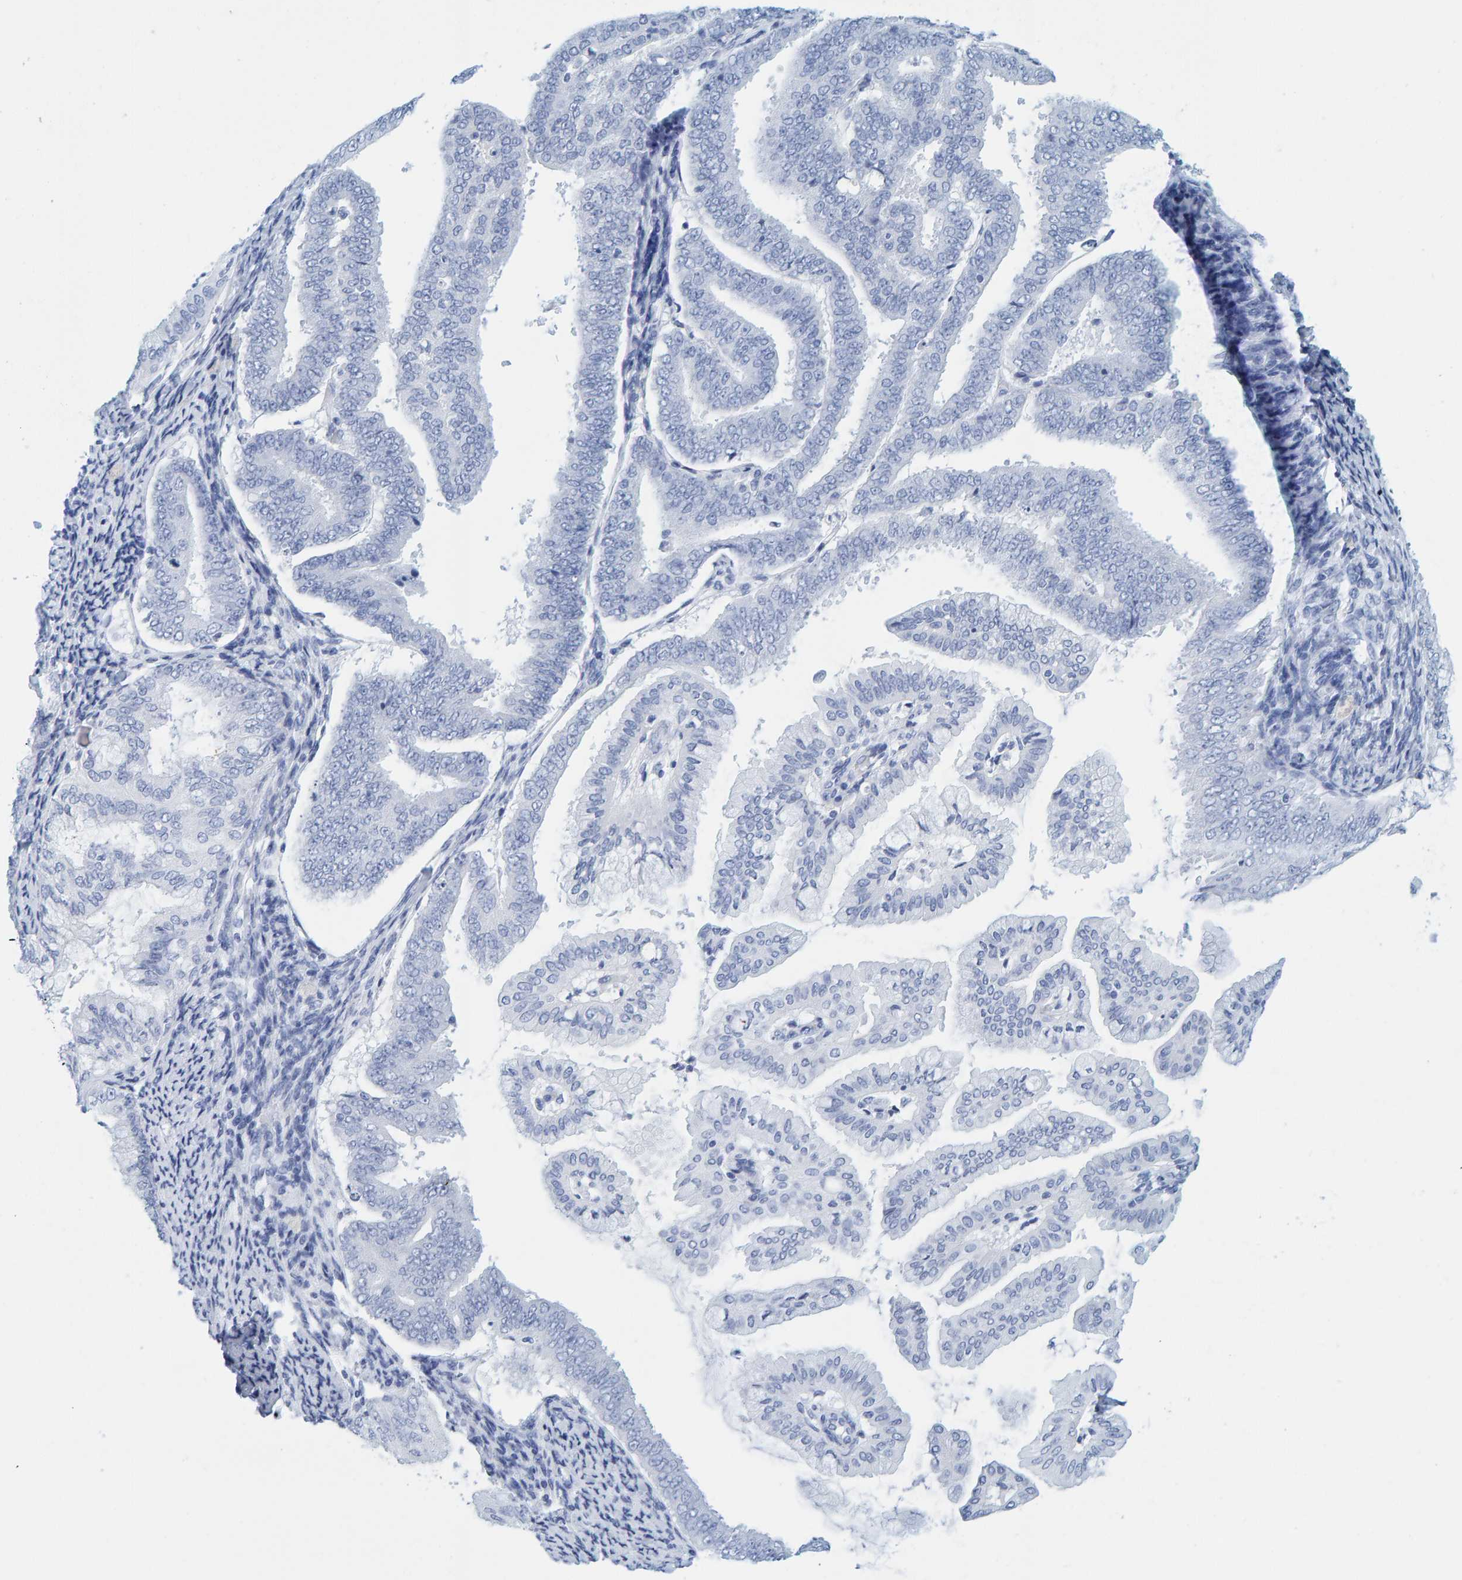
{"staining": {"intensity": "negative", "quantity": "none", "location": "none"}, "tissue": "endometrial cancer", "cell_type": "Tumor cells", "image_type": "cancer", "snomed": [{"axis": "morphology", "description": "Adenocarcinoma, NOS"}, {"axis": "topography", "description": "Endometrium"}], "caption": "Image shows no significant protein positivity in tumor cells of endometrial cancer.", "gene": "SFTPC", "patient": {"sex": "female", "age": 63}}